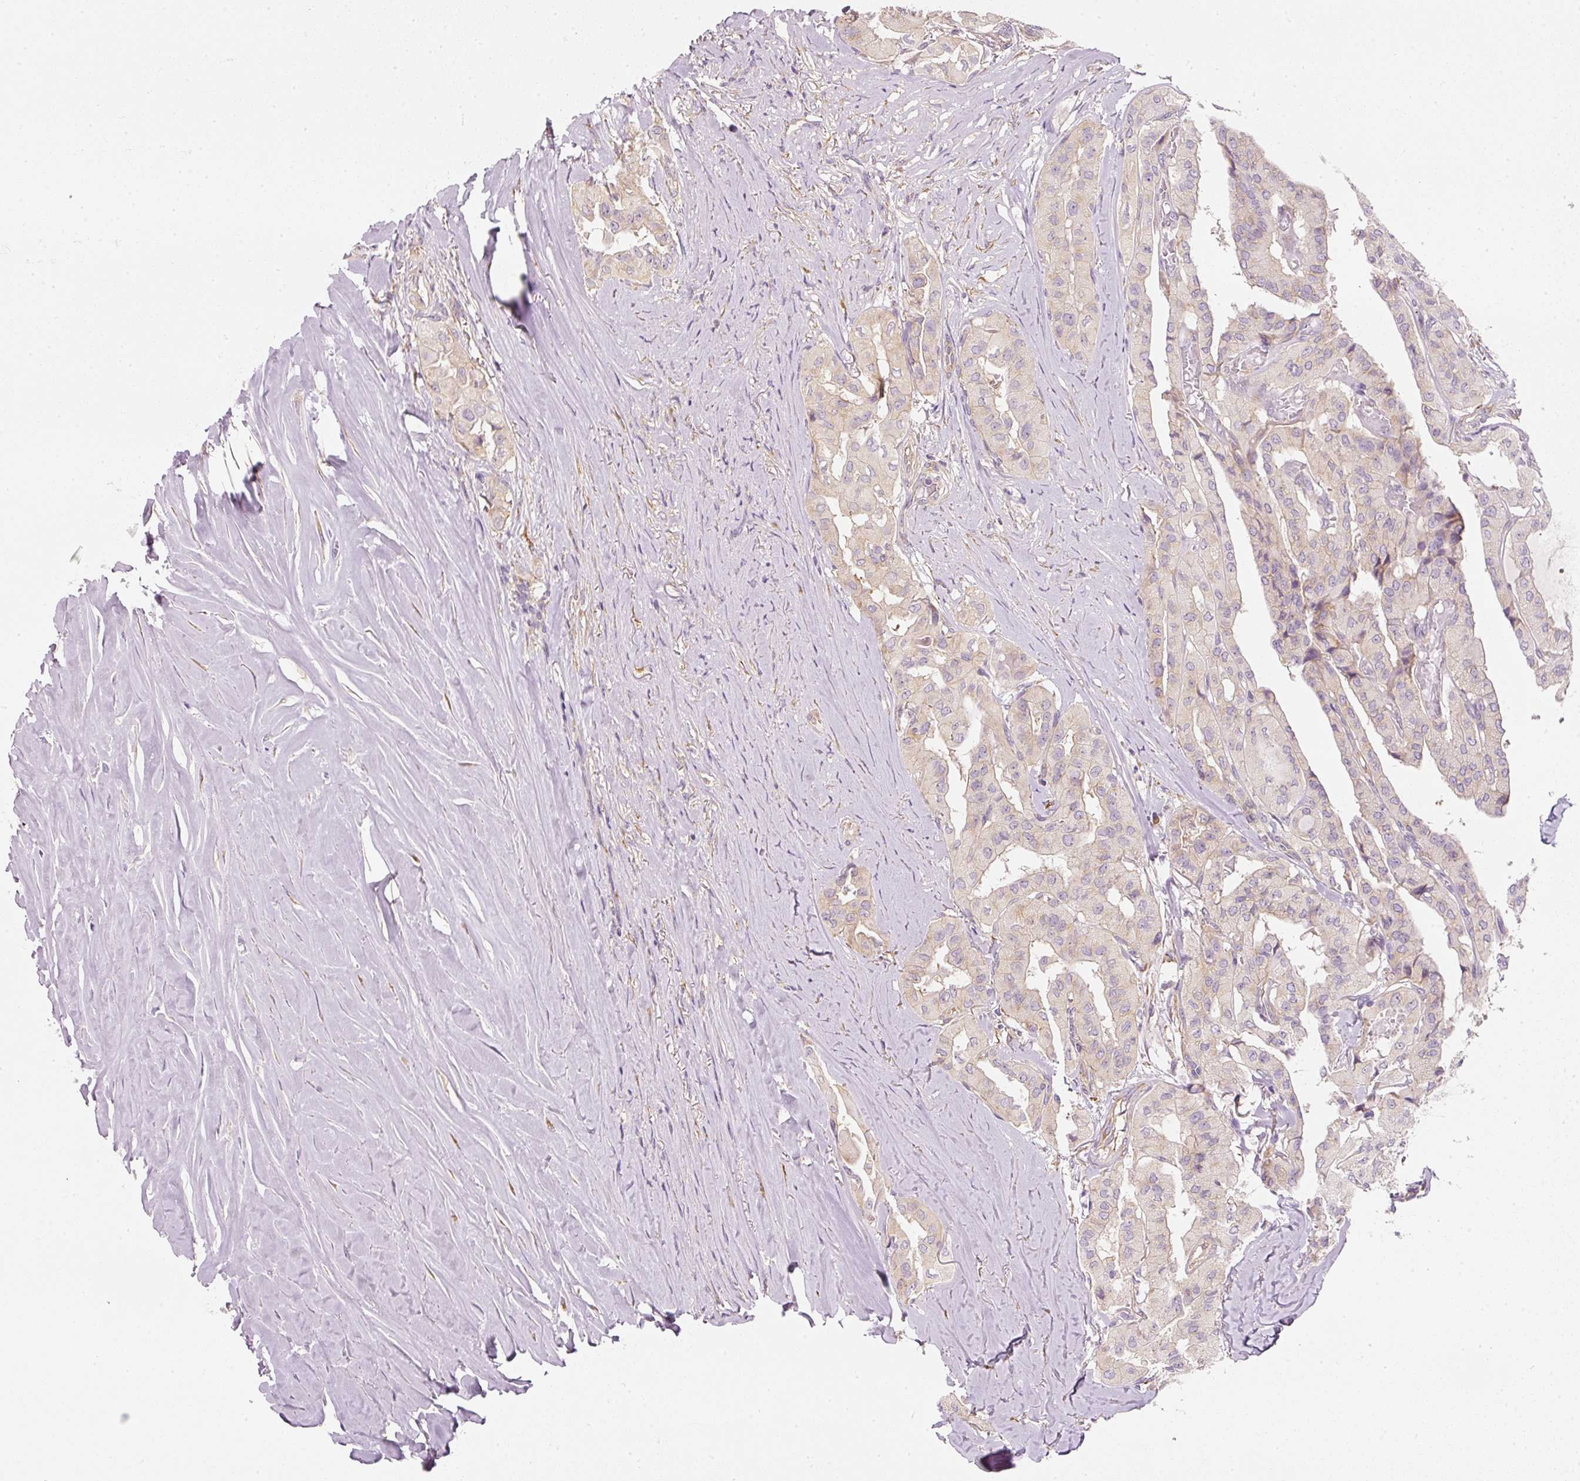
{"staining": {"intensity": "weak", "quantity": "<25%", "location": "cytoplasmic/membranous"}, "tissue": "thyroid cancer", "cell_type": "Tumor cells", "image_type": "cancer", "snomed": [{"axis": "morphology", "description": "Papillary adenocarcinoma, NOS"}, {"axis": "topography", "description": "Thyroid gland"}], "caption": "There is no significant positivity in tumor cells of papillary adenocarcinoma (thyroid).", "gene": "RNF167", "patient": {"sex": "female", "age": 59}}